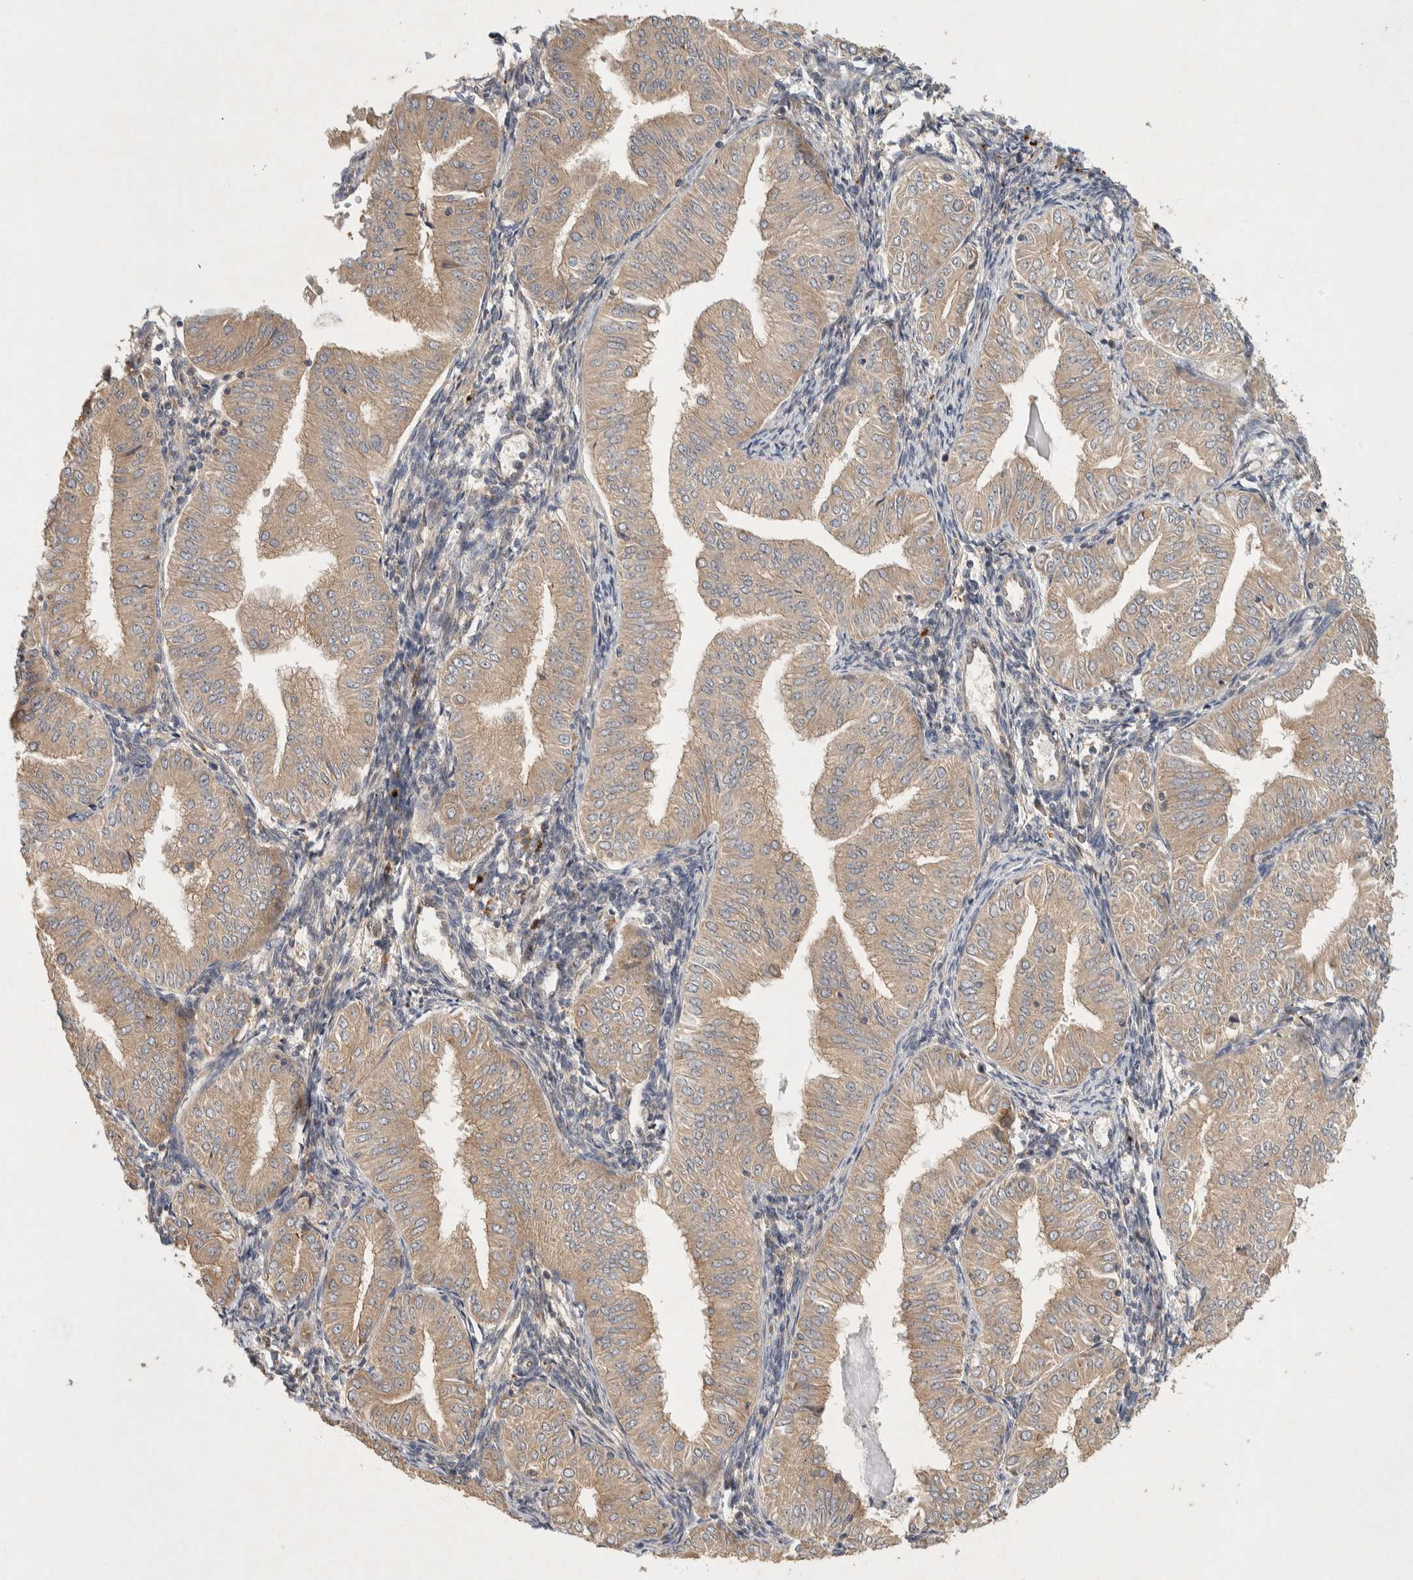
{"staining": {"intensity": "weak", "quantity": ">75%", "location": "cytoplasmic/membranous"}, "tissue": "endometrial cancer", "cell_type": "Tumor cells", "image_type": "cancer", "snomed": [{"axis": "morphology", "description": "Normal tissue, NOS"}, {"axis": "morphology", "description": "Adenocarcinoma, NOS"}, {"axis": "topography", "description": "Endometrium"}], "caption": "Protein analysis of endometrial cancer tissue demonstrates weak cytoplasmic/membranous positivity in about >75% of tumor cells. (IHC, brightfield microscopy, high magnification).", "gene": "PXK", "patient": {"sex": "female", "age": 53}}